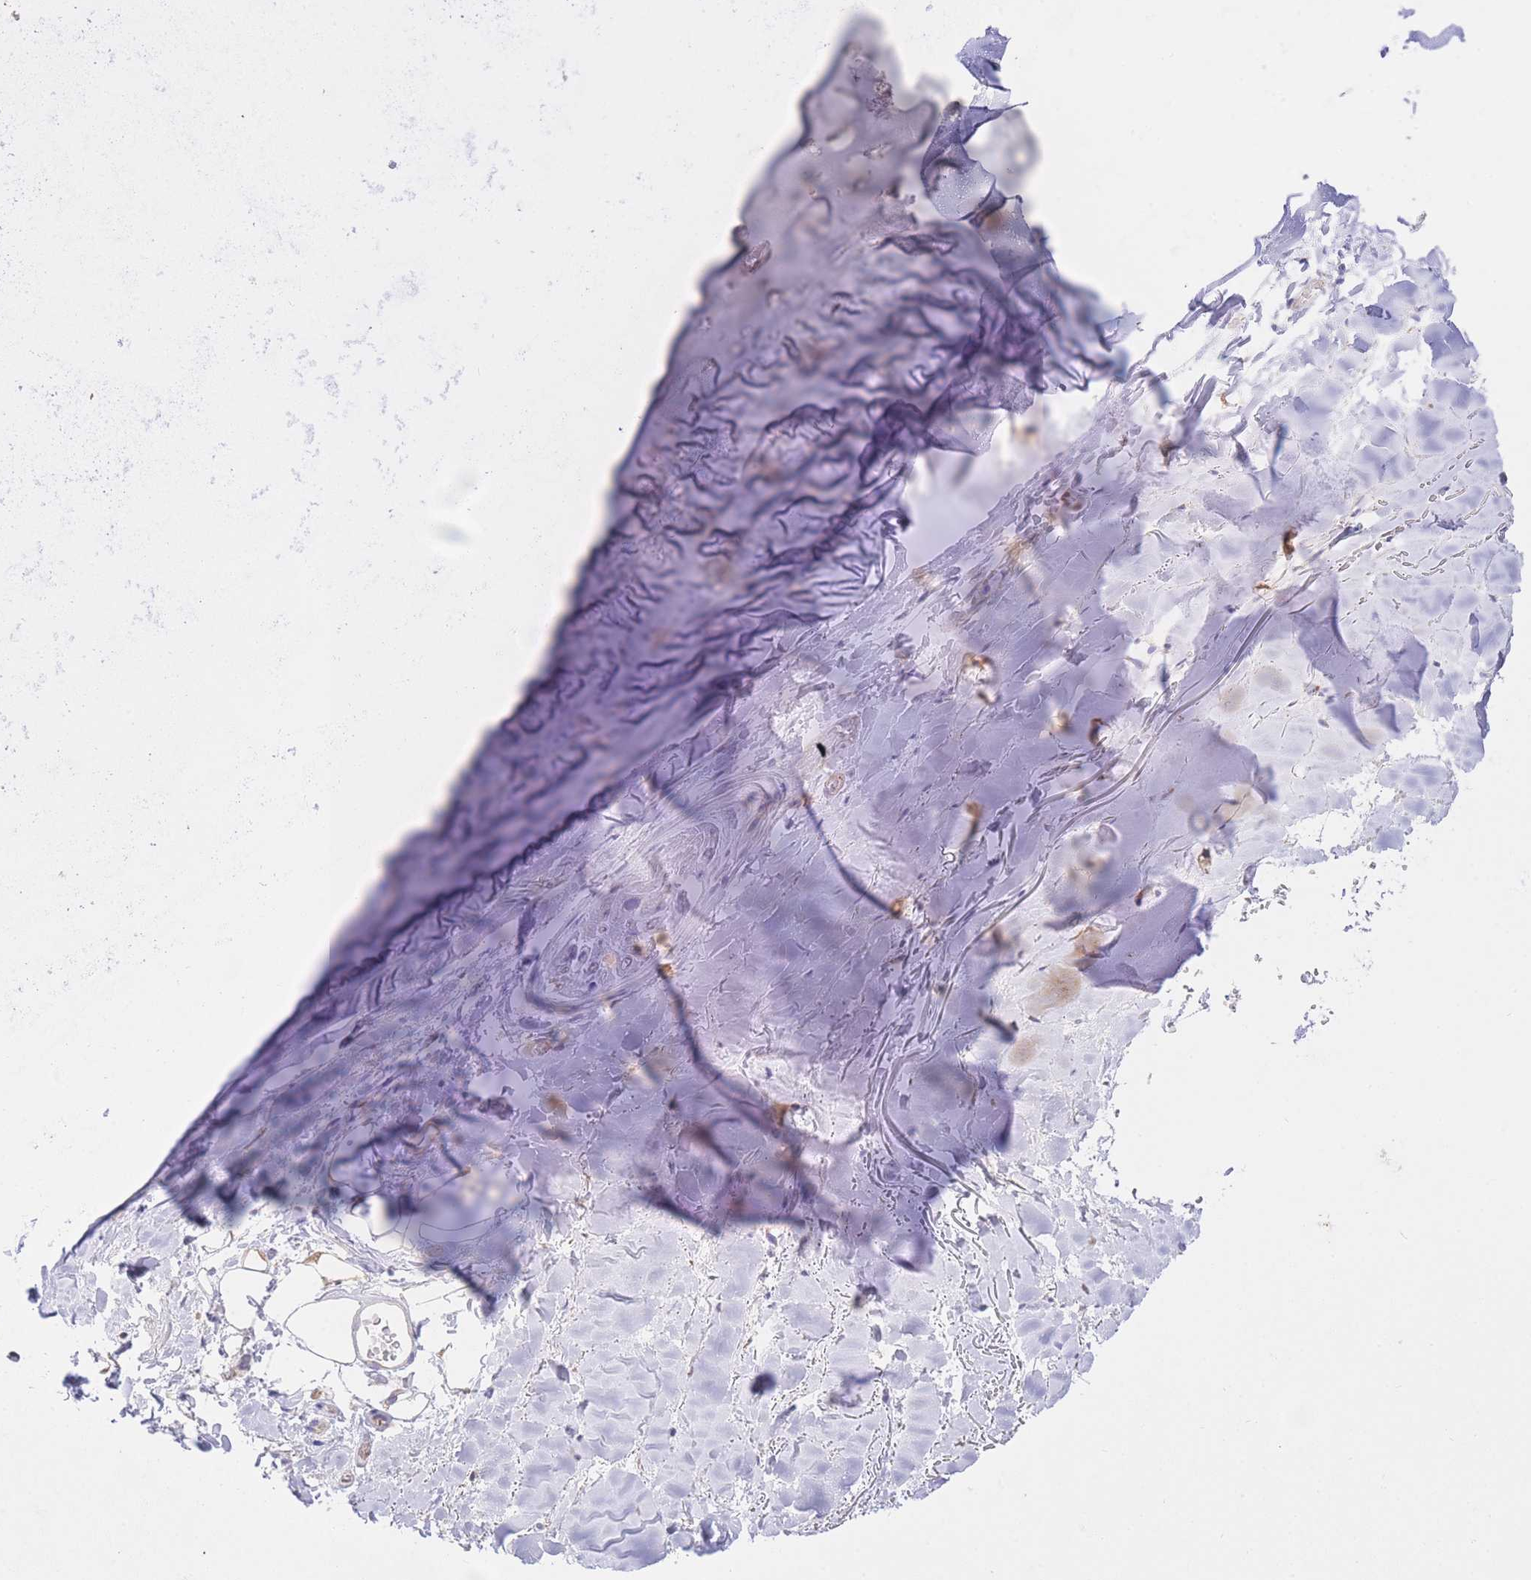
{"staining": {"intensity": "negative", "quantity": "none", "location": "none"}, "tissue": "adipose tissue", "cell_type": "Adipocytes", "image_type": "normal", "snomed": [{"axis": "morphology", "description": "Normal tissue, NOS"}, {"axis": "topography", "description": "Cartilage tissue"}], "caption": "Image shows no significant protein positivity in adipocytes of unremarkable adipose tissue. The staining is performed using DAB brown chromogen with nuclei counter-stained in using hematoxylin.", "gene": "PGM1", "patient": {"sex": "male", "age": 80}}